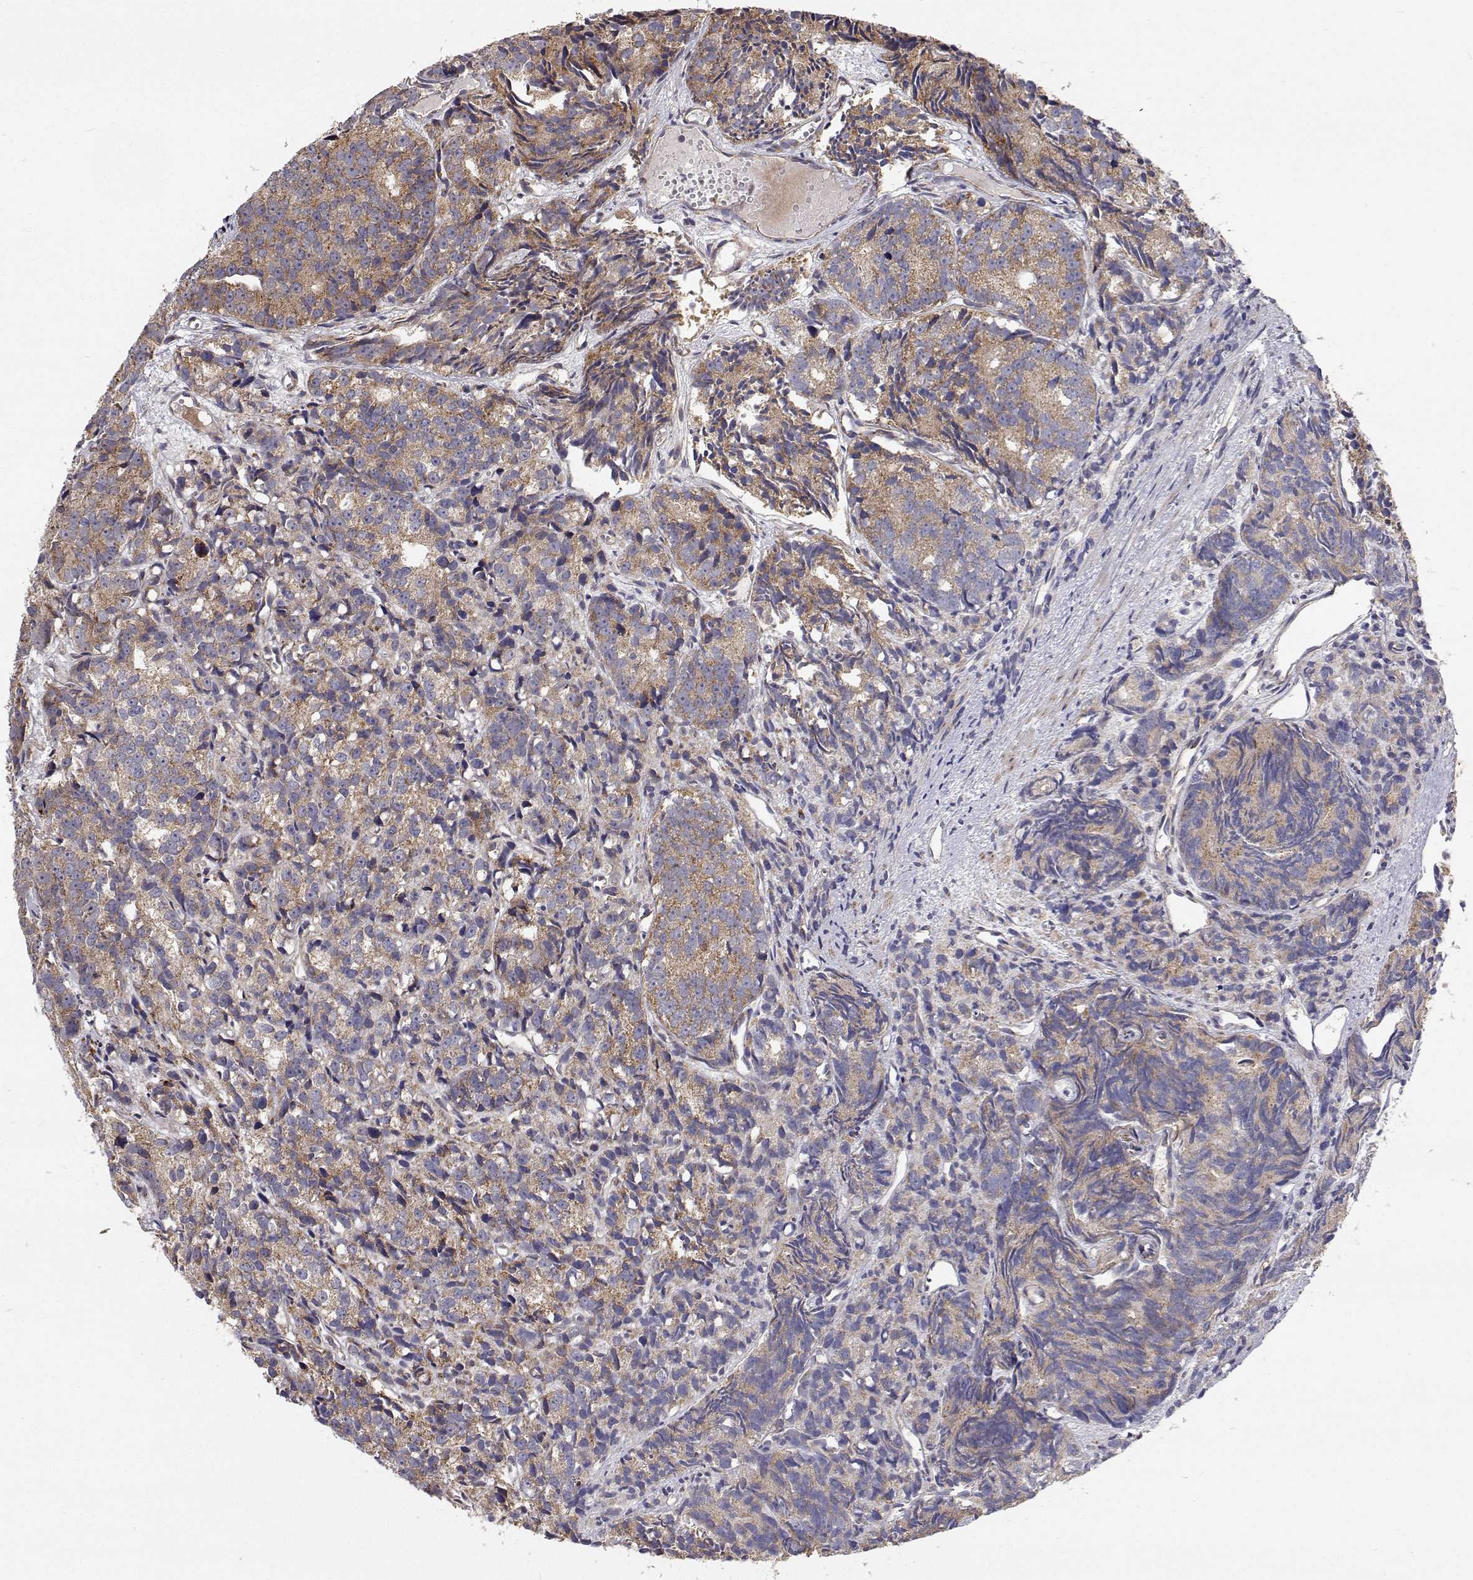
{"staining": {"intensity": "weak", "quantity": ">75%", "location": "cytoplasmic/membranous"}, "tissue": "prostate cancer", "cell_type": "Tumor cells", "image_type": "cancer", "snomed": [{"axis": "morphology", "description": "Adenocarcinoma, High grade"}, {"axis": "topography", "description": "Prostate"}], "caption": "Human prostate cancer stained for a protein (brown) shows weak cytoplasmic/membranous positive expression in about >75% of tumor cells.", "gene": "SPICE1", "patient": {"sex": "male", "age": 77}}